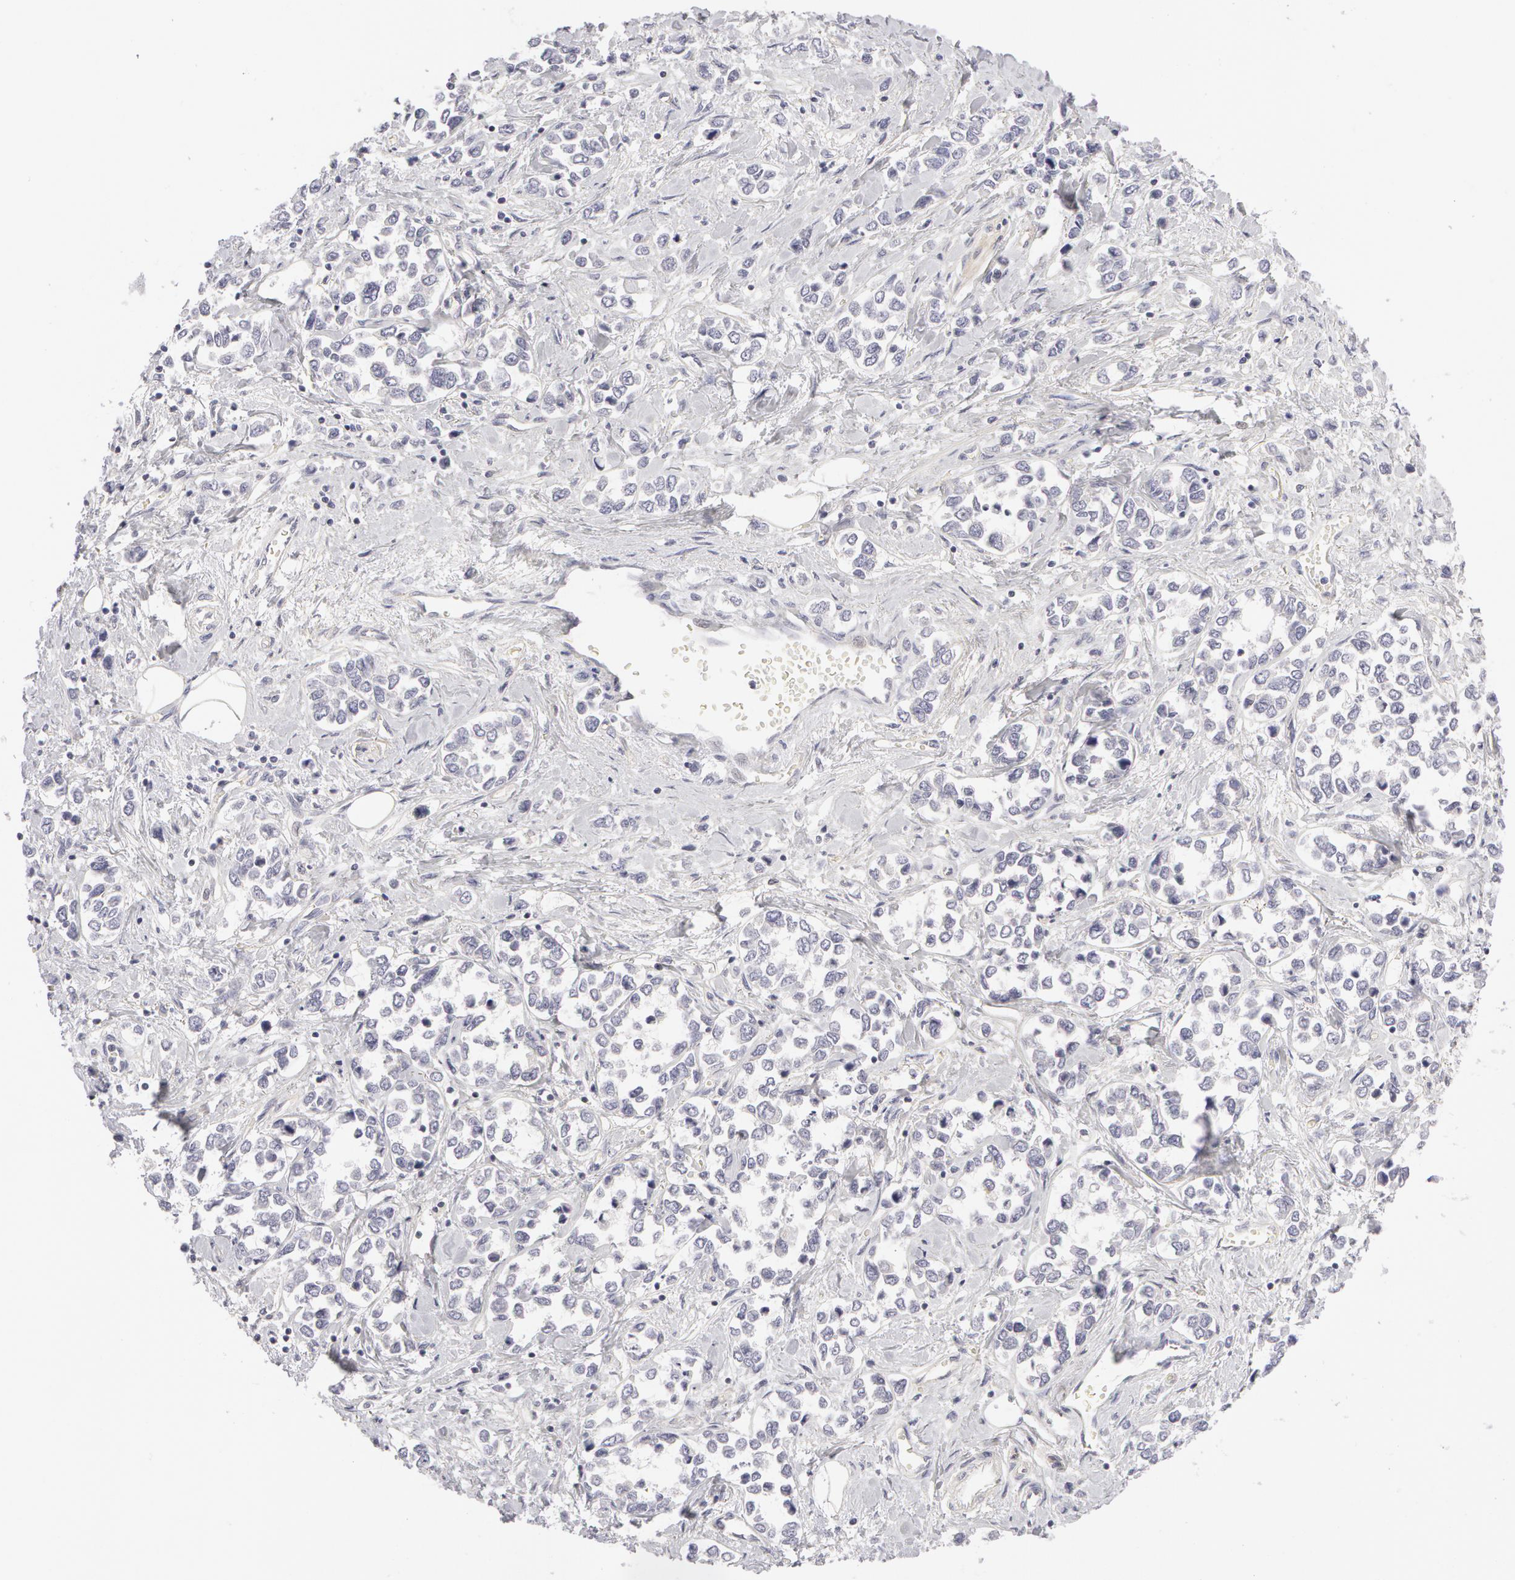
{"staining": {"intensity": "negative", "quantity": "none", "location": "none"}, "tissue": "stomach cancer", "cell_type": "Tumor cells", "image_type": "cancer", "snomed": [{"axis": "morphology", "description": "Adenocarcinoma, NOS"}, {"axis": "topography", "description": "Stomach, upper"}], "caption": "This image is of adenocarcinoma (stomach) stained with IHC to label a protein in brown with the nuclei are counter-stained blue. There is no staining in tumor cells. (DAB immunohistochemistry, high magnification).", "gene": "ABCB1", "patient": {"sex": "male", "age": 76}}